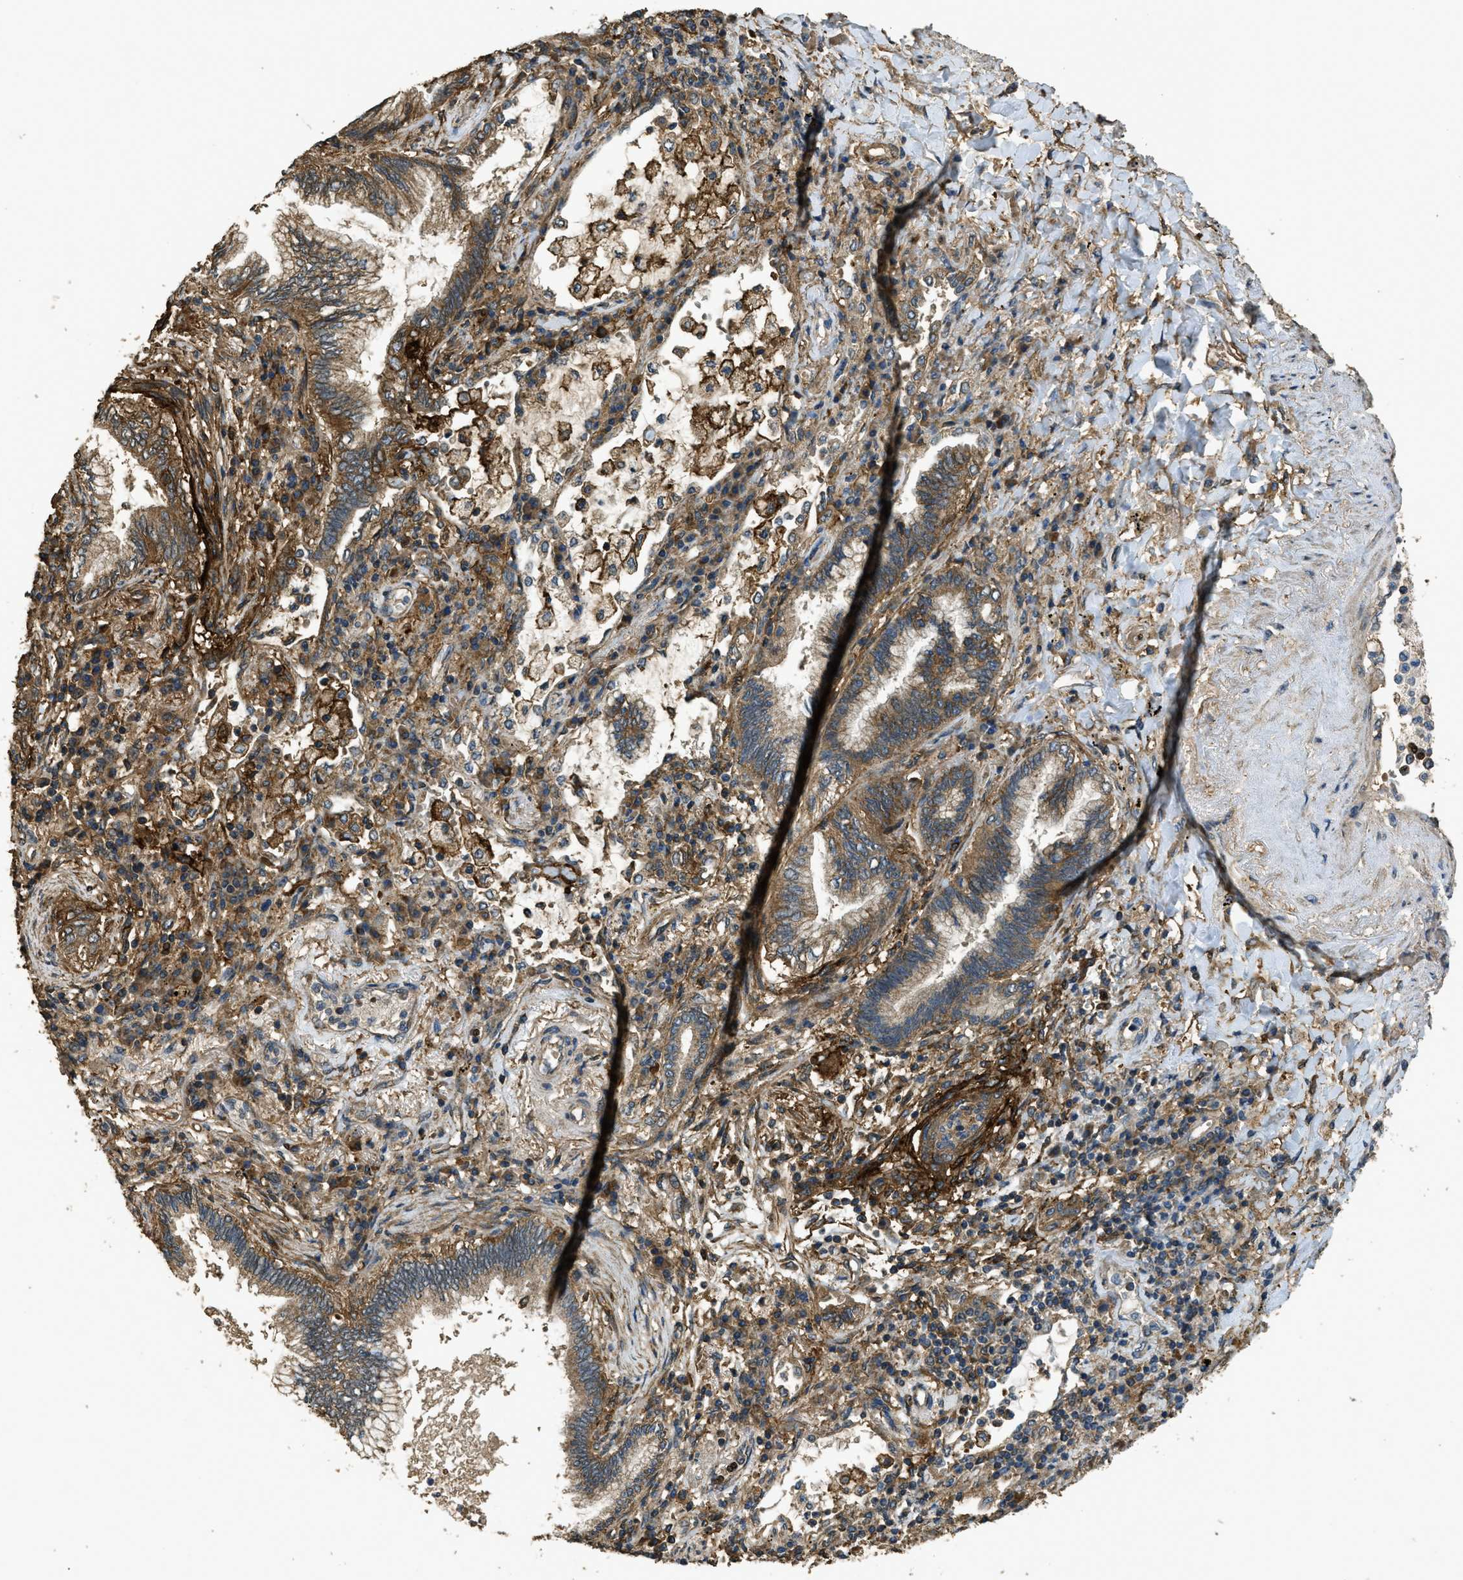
{"staining": {"intensity": "moderate", "quantity": ">75%", "location": "cytoplasmic/membranous"}, "tissue": "lung cancer", "cell_type": "Tumor cells", "image_type": "cancer", "snomed": [{"axis": "morphology", "description": "Normal tissue, NOS"}, {"axis": "morphology", "description": "Adenocarcinoma, NOS"}, {"axis": "topography", "description": "Bronchus"}, {"axis": "topography", "description": "Lung"}], "caption": "This histopathology image demonstrates IHC staining of human lung adenocarcinoma, with medium moderate cytoplasmic/membranous positivity in about >75% of tumor cells.", "gene": "CD276", "patient": {"sex": "female", "age": 70}}